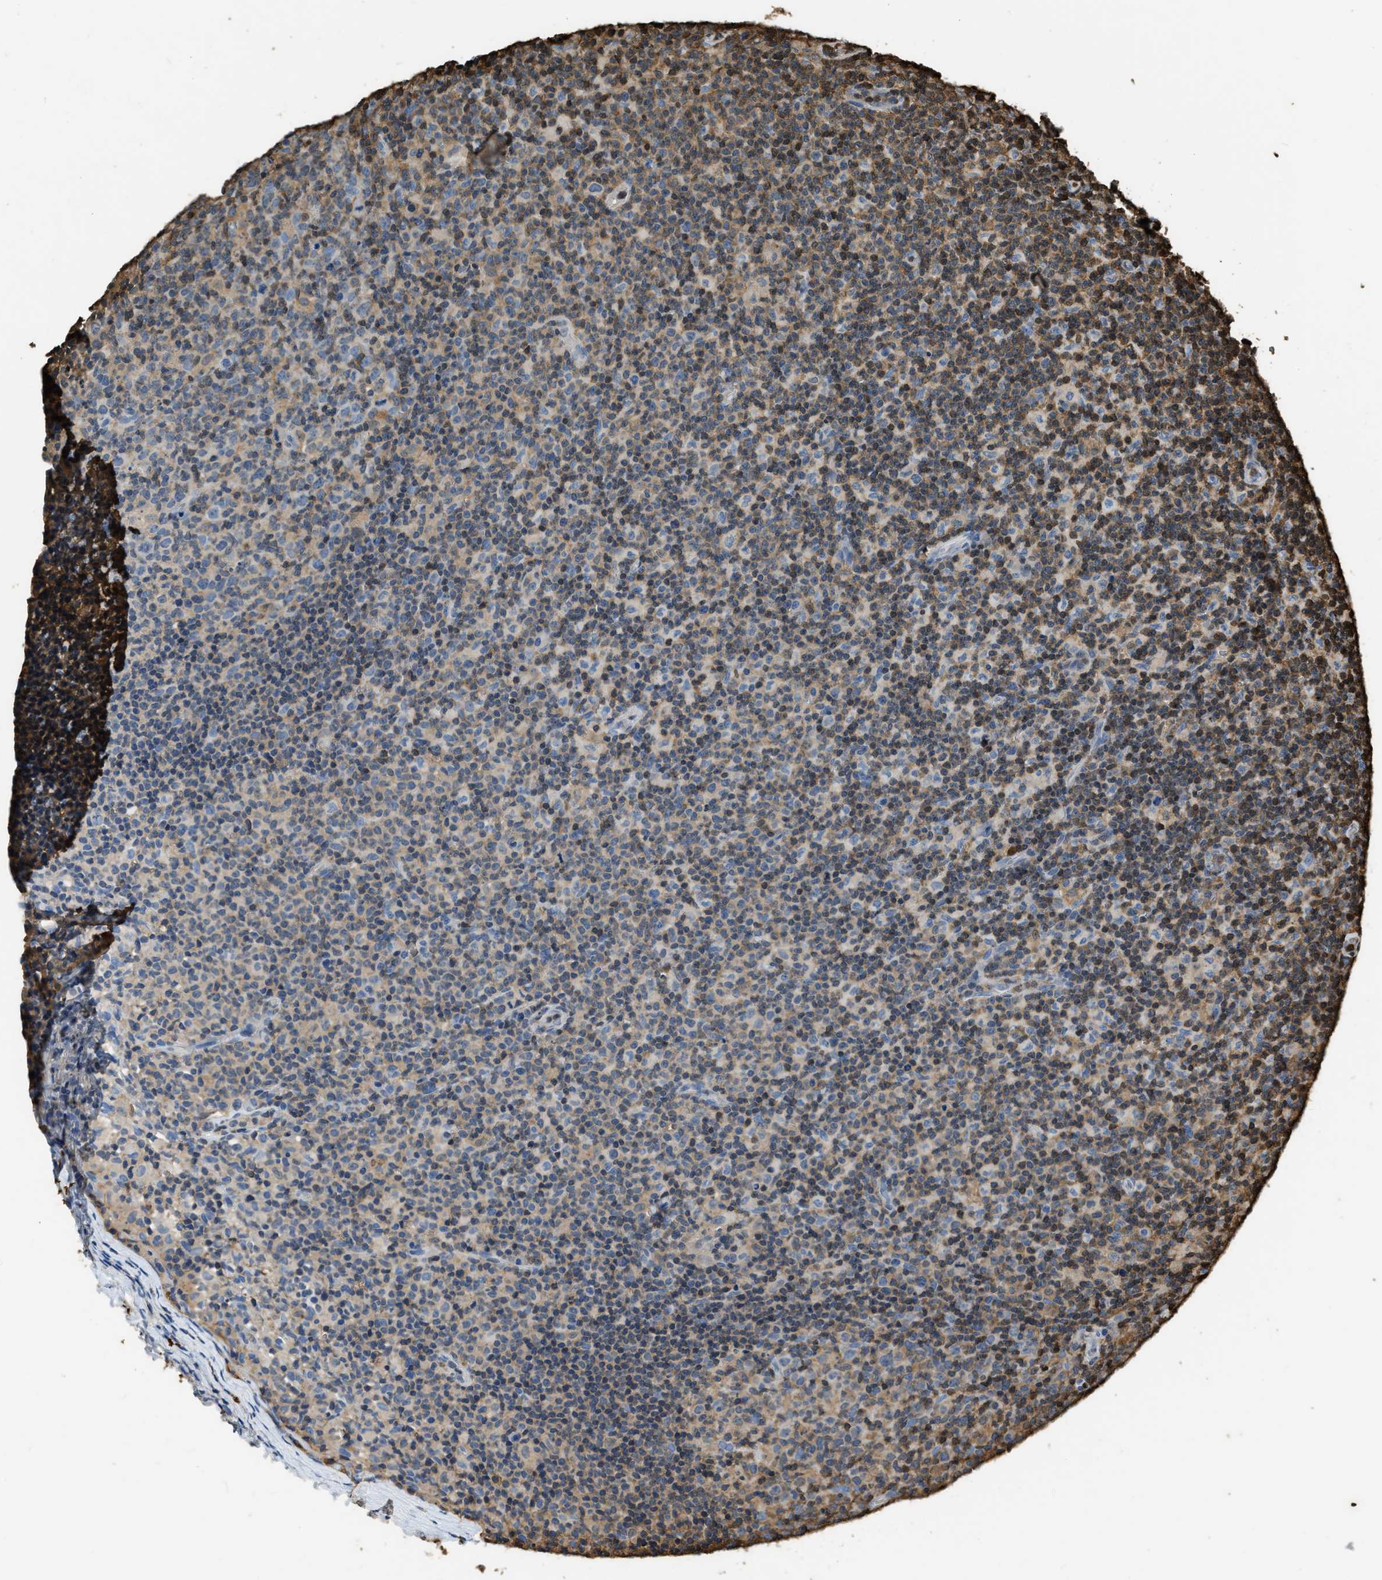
{"staining": {"intensity": "weak", "quantity": ">75%", "location": "cytoplasmic/membranous"}, "tissue": "lymph node", "cell_type": "Germinal center cells", "image_type": "normal", "snomed": [{"axis": "morphology", "description": "Normal tissue, NOS"}, {"axis": "morphology", "description": "Inflammation, NOS"}, {"axis": "topography", "description": "Lymph node"}], "caption": "Immunohistochemical staining of unremarkable human lymph node demonstrates weak cytoplasmic/membranous protein expression in approximately >75% of germinal center cells. The staining was performed using DAB, with brown indicating positive protein expression. Nuclei are stained blue with hematoxylin.", "gene": "ARHGDIB", "patient": {"sex": "male", "age": 55}}